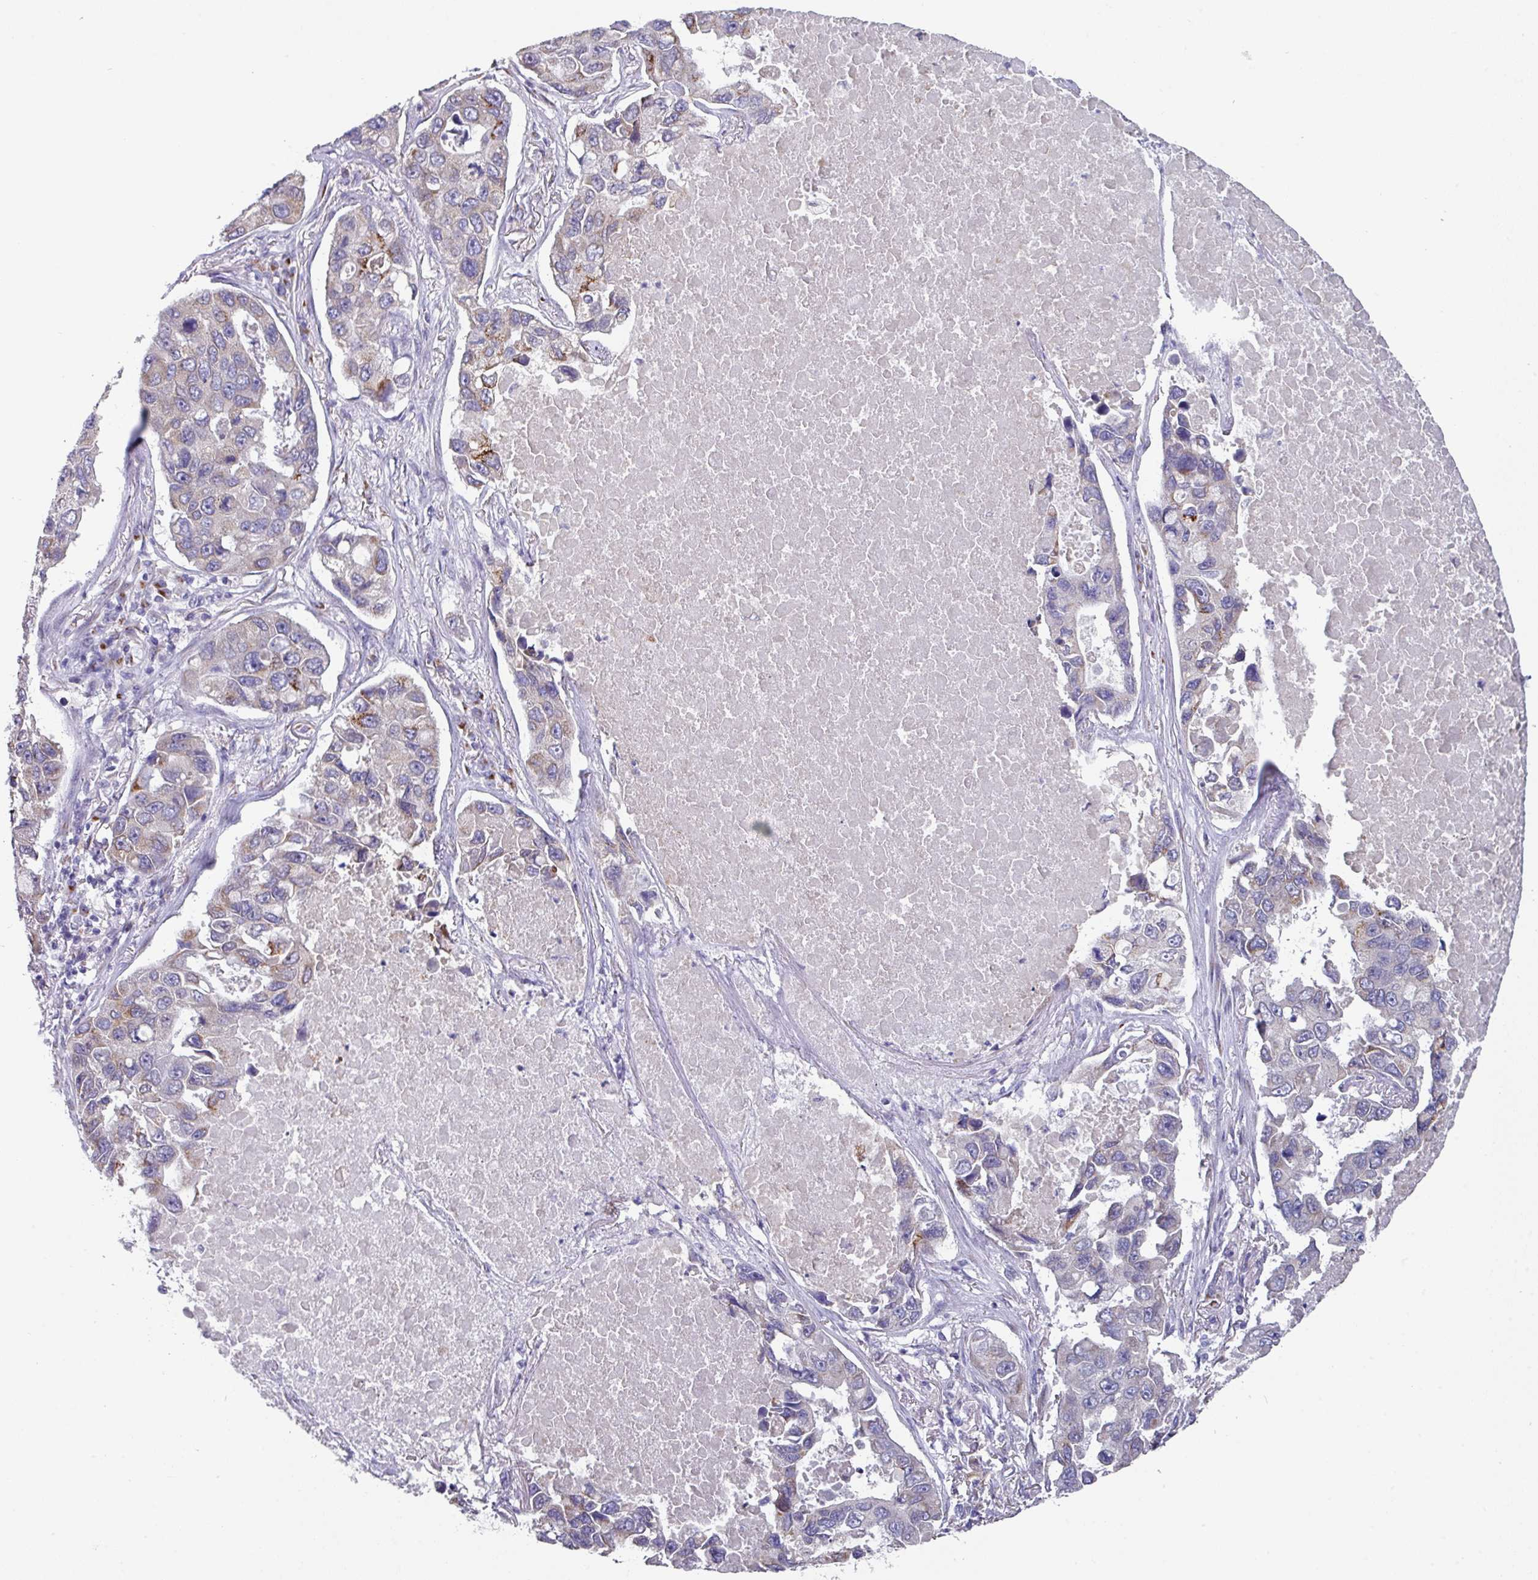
{"staining": {"intensity": "moderate", "quantity": "<25%", "location": "cytoplasmic/membranous"}, "tissue": "lung cancer", "cell_type": "Tumor cells", "image_type": "cancer", "snomed": [{"axis": "morphology", "description": "Adenocarcinoma, NOS"}, {"axis": "topography", "description": "Lung"}], "caption": "Moderate cytoplasmic/membranous protein expression is identified in about <25% of tumor cells in lung adenocarcinoma.", "gene": "VKORC1L1", "patient": {"sex": "male", "age": 64}}